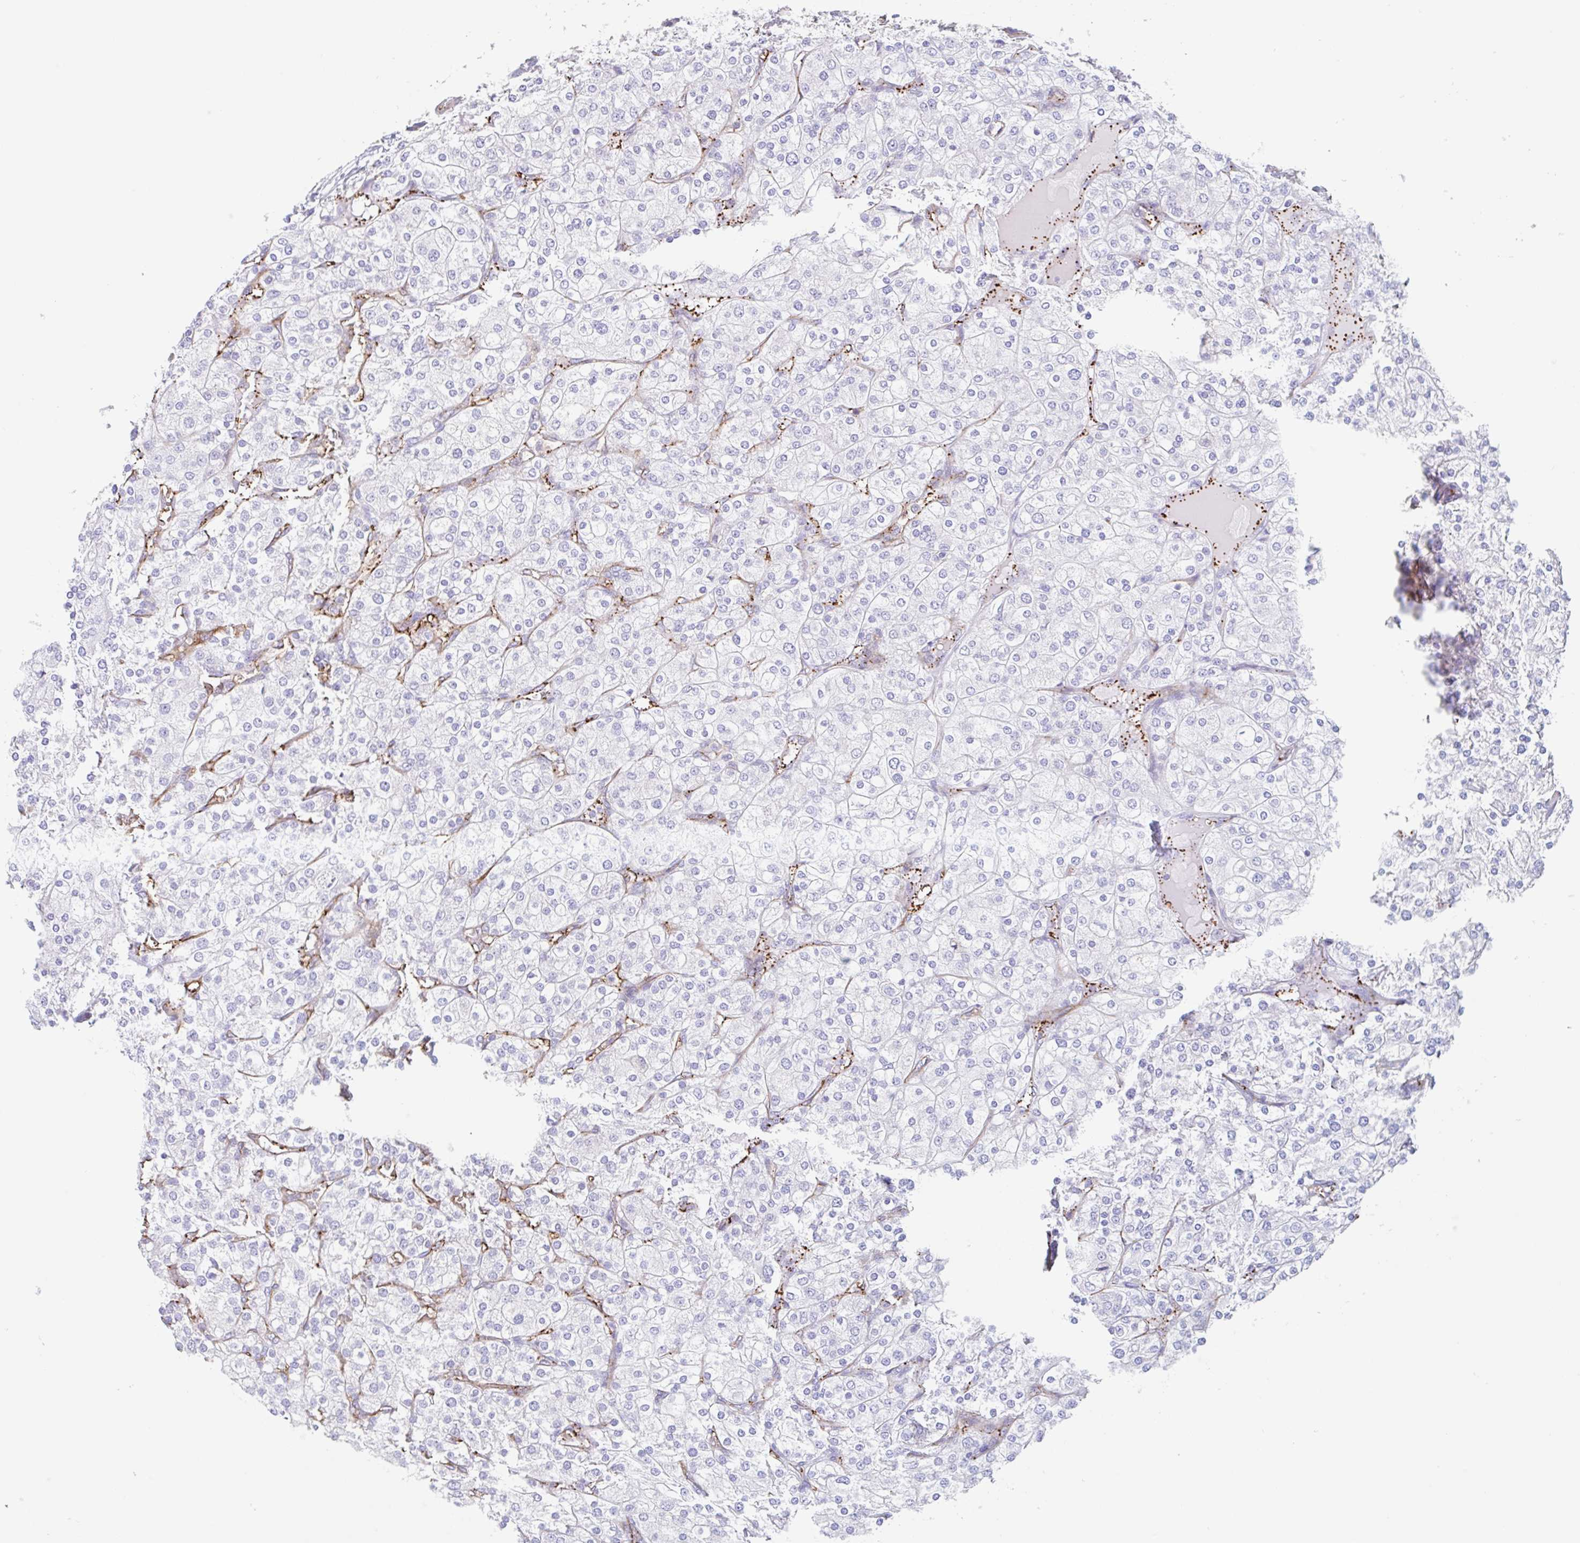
{"staining": {"intensity": "negative", "quantity": "none", "location": "none"}, "tissue": "renal cancer", "cell_type": "Tumor cells", "image_type": "cancer", "snomed": [{"axis": "morphology", "description": "Adenocarcinoma, NOS"}, {"axis": "topography", "description": "Kidney"}], "caption": "An immunohistochemistry photomicrograph of renal cancer (adenocarcinoma) is shown. There is no staining in tumor cells of renal cancer (adenocarcinoma).", "gene": "EHD4", "patient": {"sex": "male", "age": 80}}